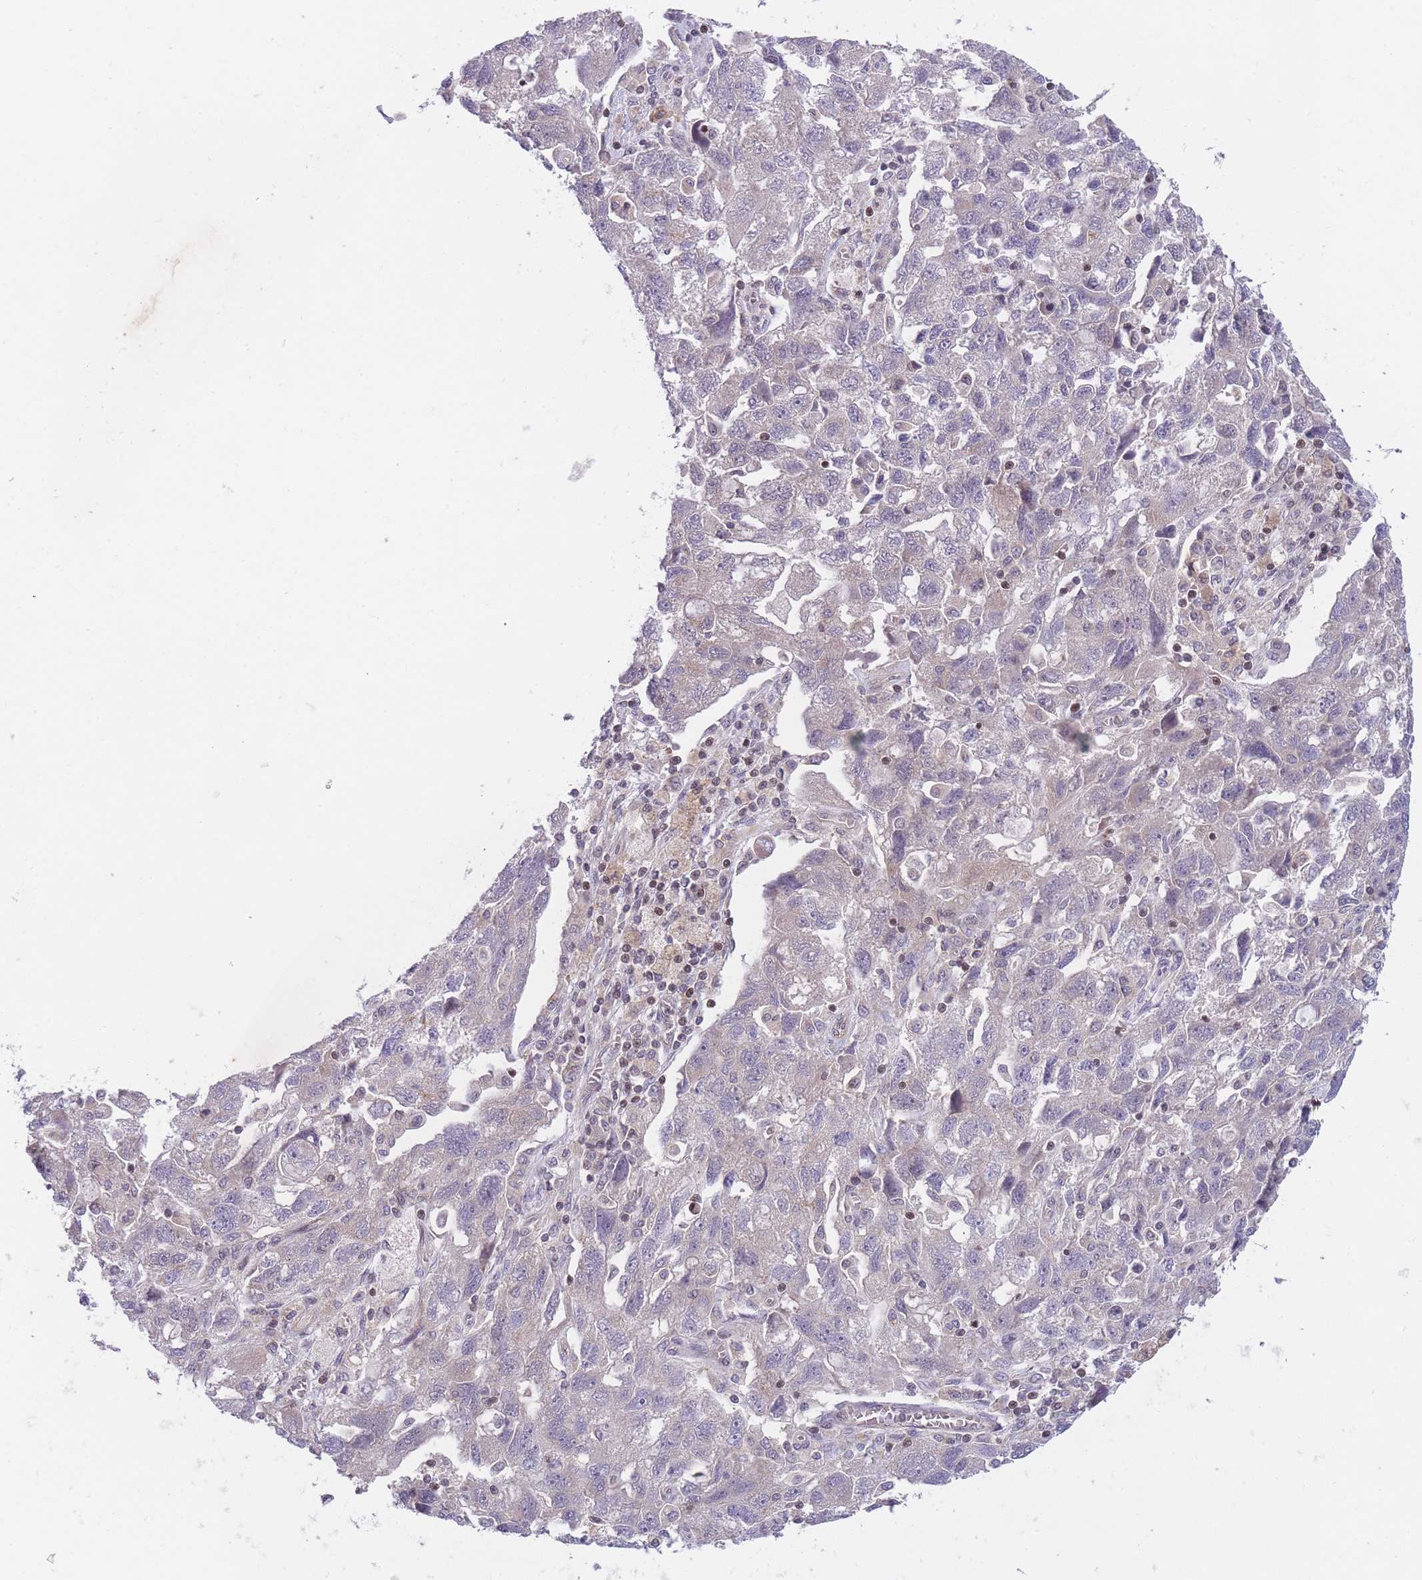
{"staining": {"intensity": "negative", "quantity": "none", "location": "none"}, "tissue": "ovarian cancer", "cell_type": "Tumor cells", "image_type": "cancer", "snomed": [{"axis": "morphology", "description": "Carcinoma, NOS"}, {"axis": "morphology", "description": "Cystadenocarcinoma, serous, NOS"}, {"axis": "topography", "description": "Ovary"}], "caption": "Immunohistochemistry photomicrograph of human ovarian serous cystadenocarcinoma stained for a protein (brown), which demonstrates no staining in tumor cells.", "gene": "SLC35F5", "patient": {"sex": "female", "age": 69}}